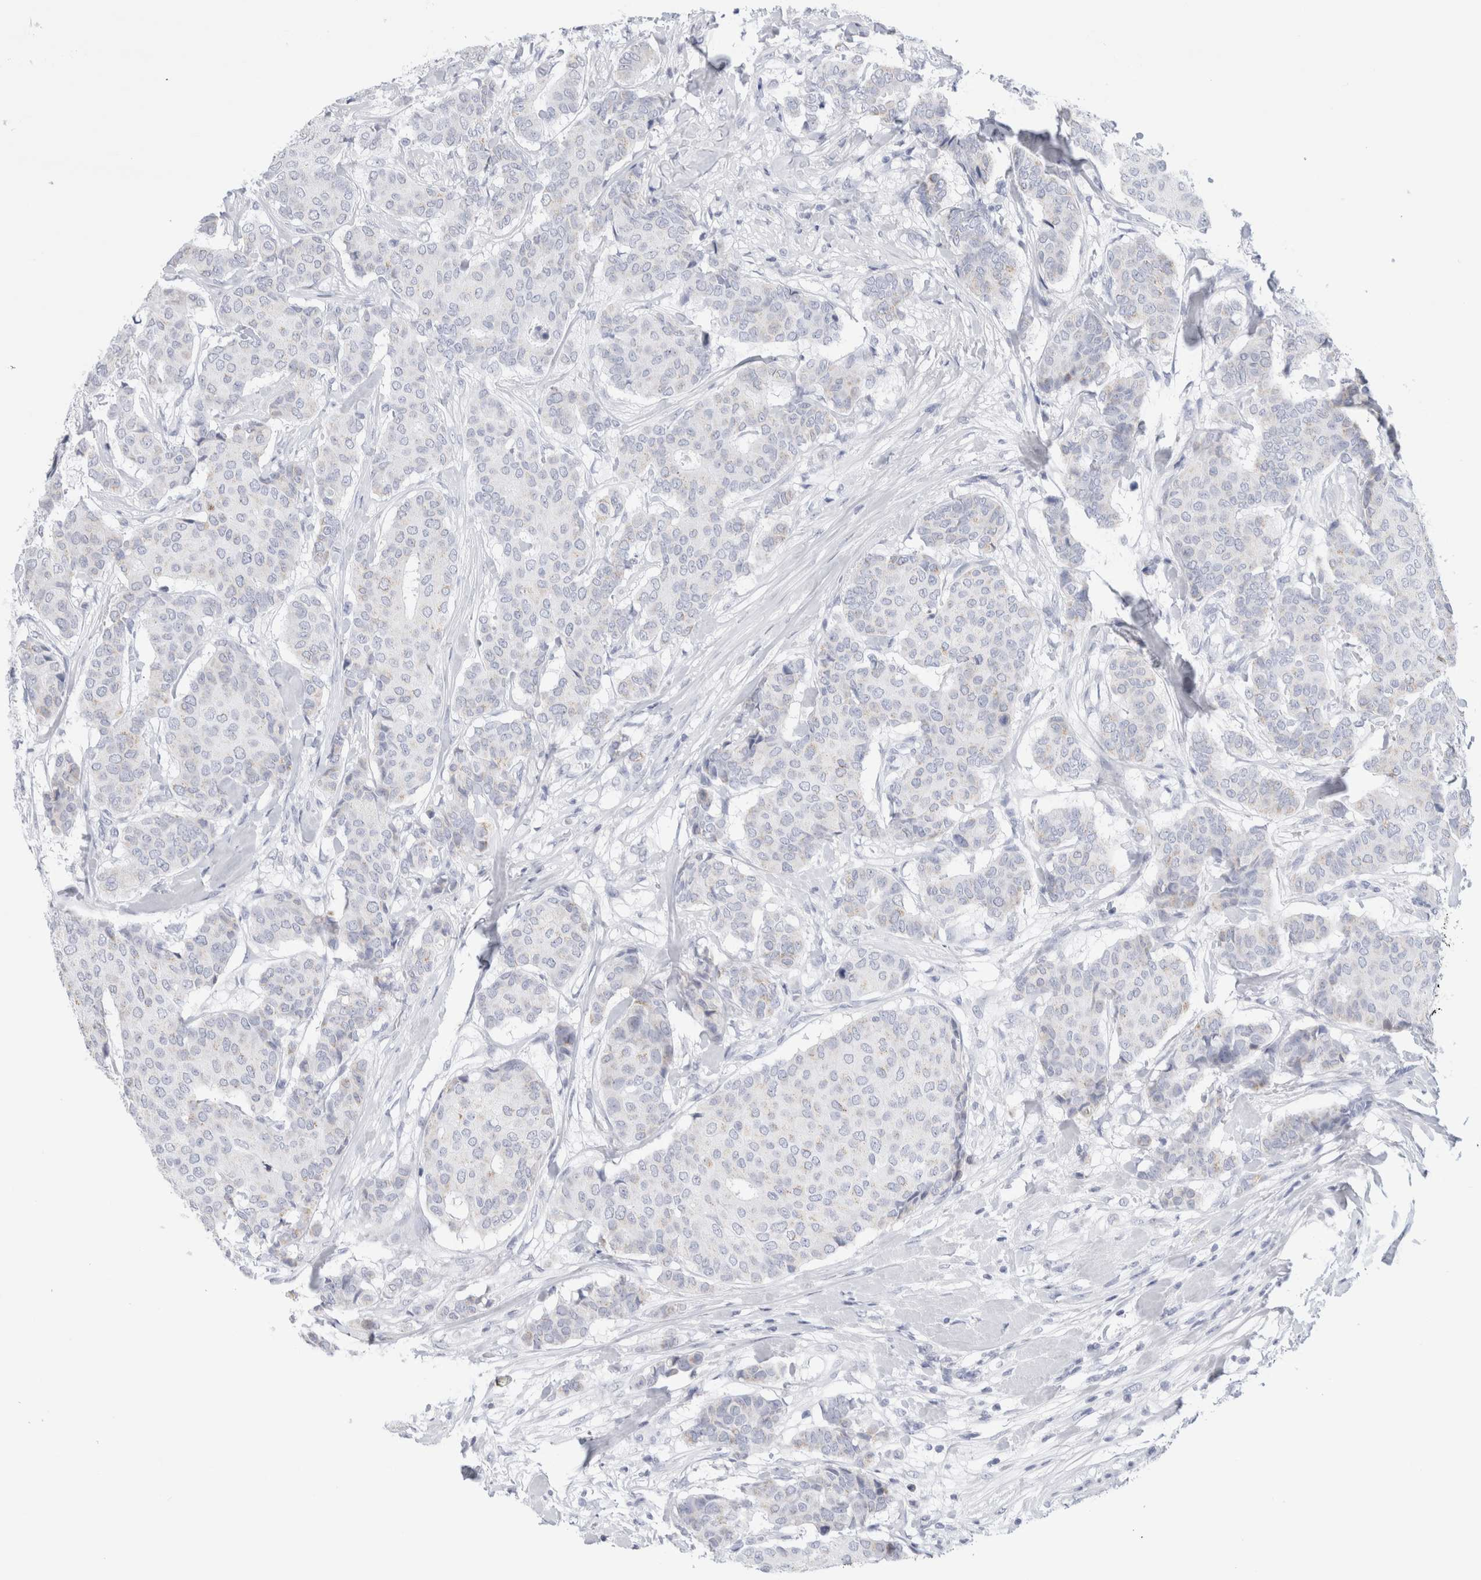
{"staining": {"intensity": "negative", "quantity": "none", "location": "none"}, "tissue": "breast cancer", "cell_type": "Tumor cells", "image_type": "cancer", "snomed": [{"axis": "morphology", "description": "Duct carcinoma"}, {"axis": "topography", "description": "Breast"}], "caption": "This is an IHC histopathology image of human breast cancer. There is no staining in tumor cells.", "gene": "ECHDC2", "patient": {"sex": "female", "age": 75}}